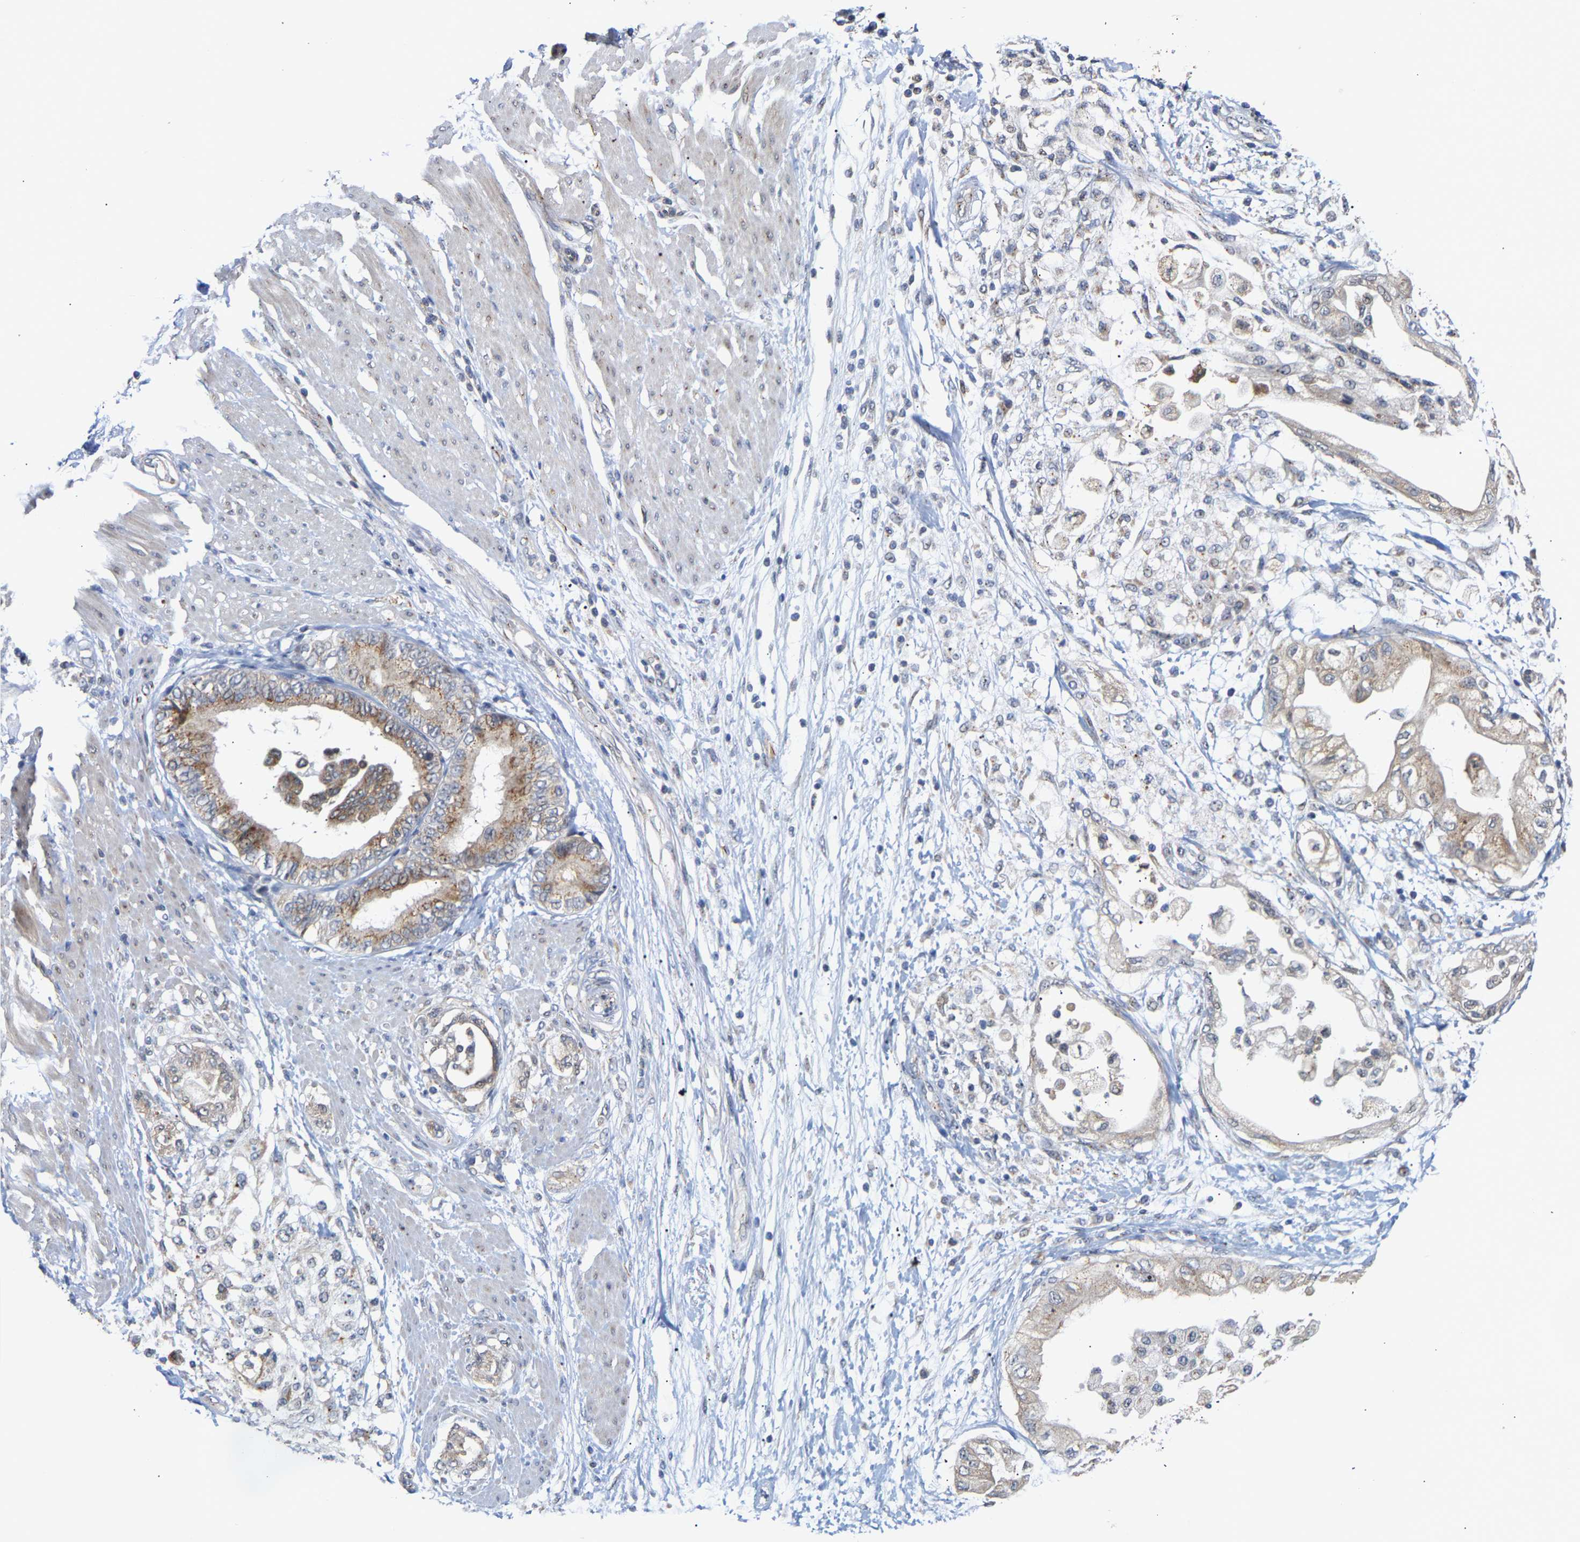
{"staining": {"intensity": "negative", "quantity": "none", "location": "none"}, "tissue": "adipose tissue", "cell_type": "Adipocytes", "image_type": "normal", "snomed": [{"axis": "morphology", "description": "Normal tissue, NOS"}, {"axis": "morphology", "description": "Adenocarcinoma, NOS"}, {"axis": "topography", "description": "Duodenum"}, {"axis": "topography", "description": "Peripheral nerve tissue"}], "caption": "A high-resolution histopathology image shows immunohistochemistry staining of benign adipose tissue, which shows no significant positivity in adipocytes.", "gene": "PCNT", "patient": {"sex": "female", "age": 60}}